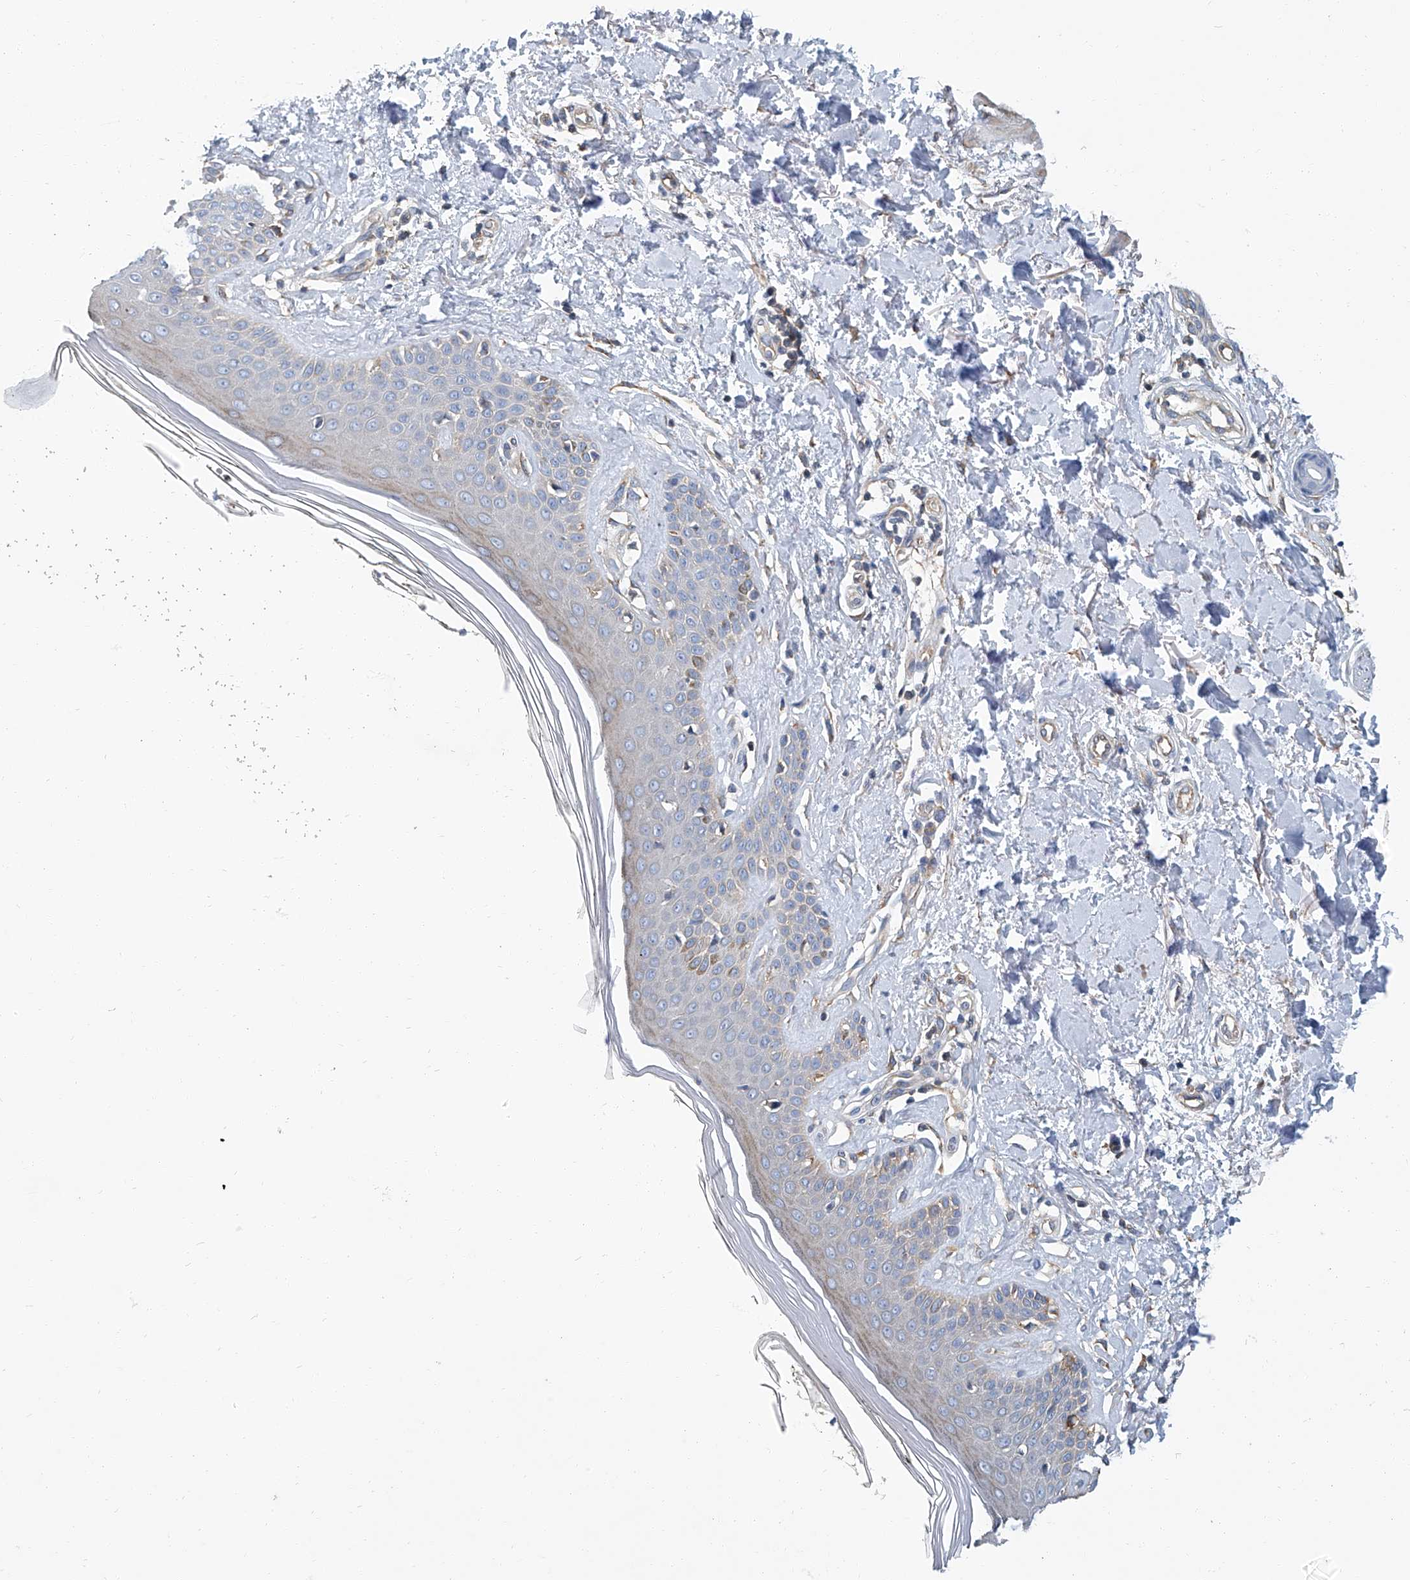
{"staining": {"intensity": "moderate", "quantity": "<25%", "location": "cytoplasmic/membranous"}, "tissue": "skin", "cell_type": "Fibroblasts", "image_type": "normal", "snomed": [{"axis": "morphology", "description": "Normal tissue, NOS"}, {"axis": "topography", "description": "Skin"}], "caption": "IHC histopathology image of unremarkable skin: human skin stained using immunohistochemistry (IHC) shows low levels of moderate protein expression localized specifically in the cytoplasmic/membranous of fibroblasts, appearing as a cytoplasmic/membranous brown color.", "gene": "PSMB10", "patient": {"sex": "female", "age": 64}}